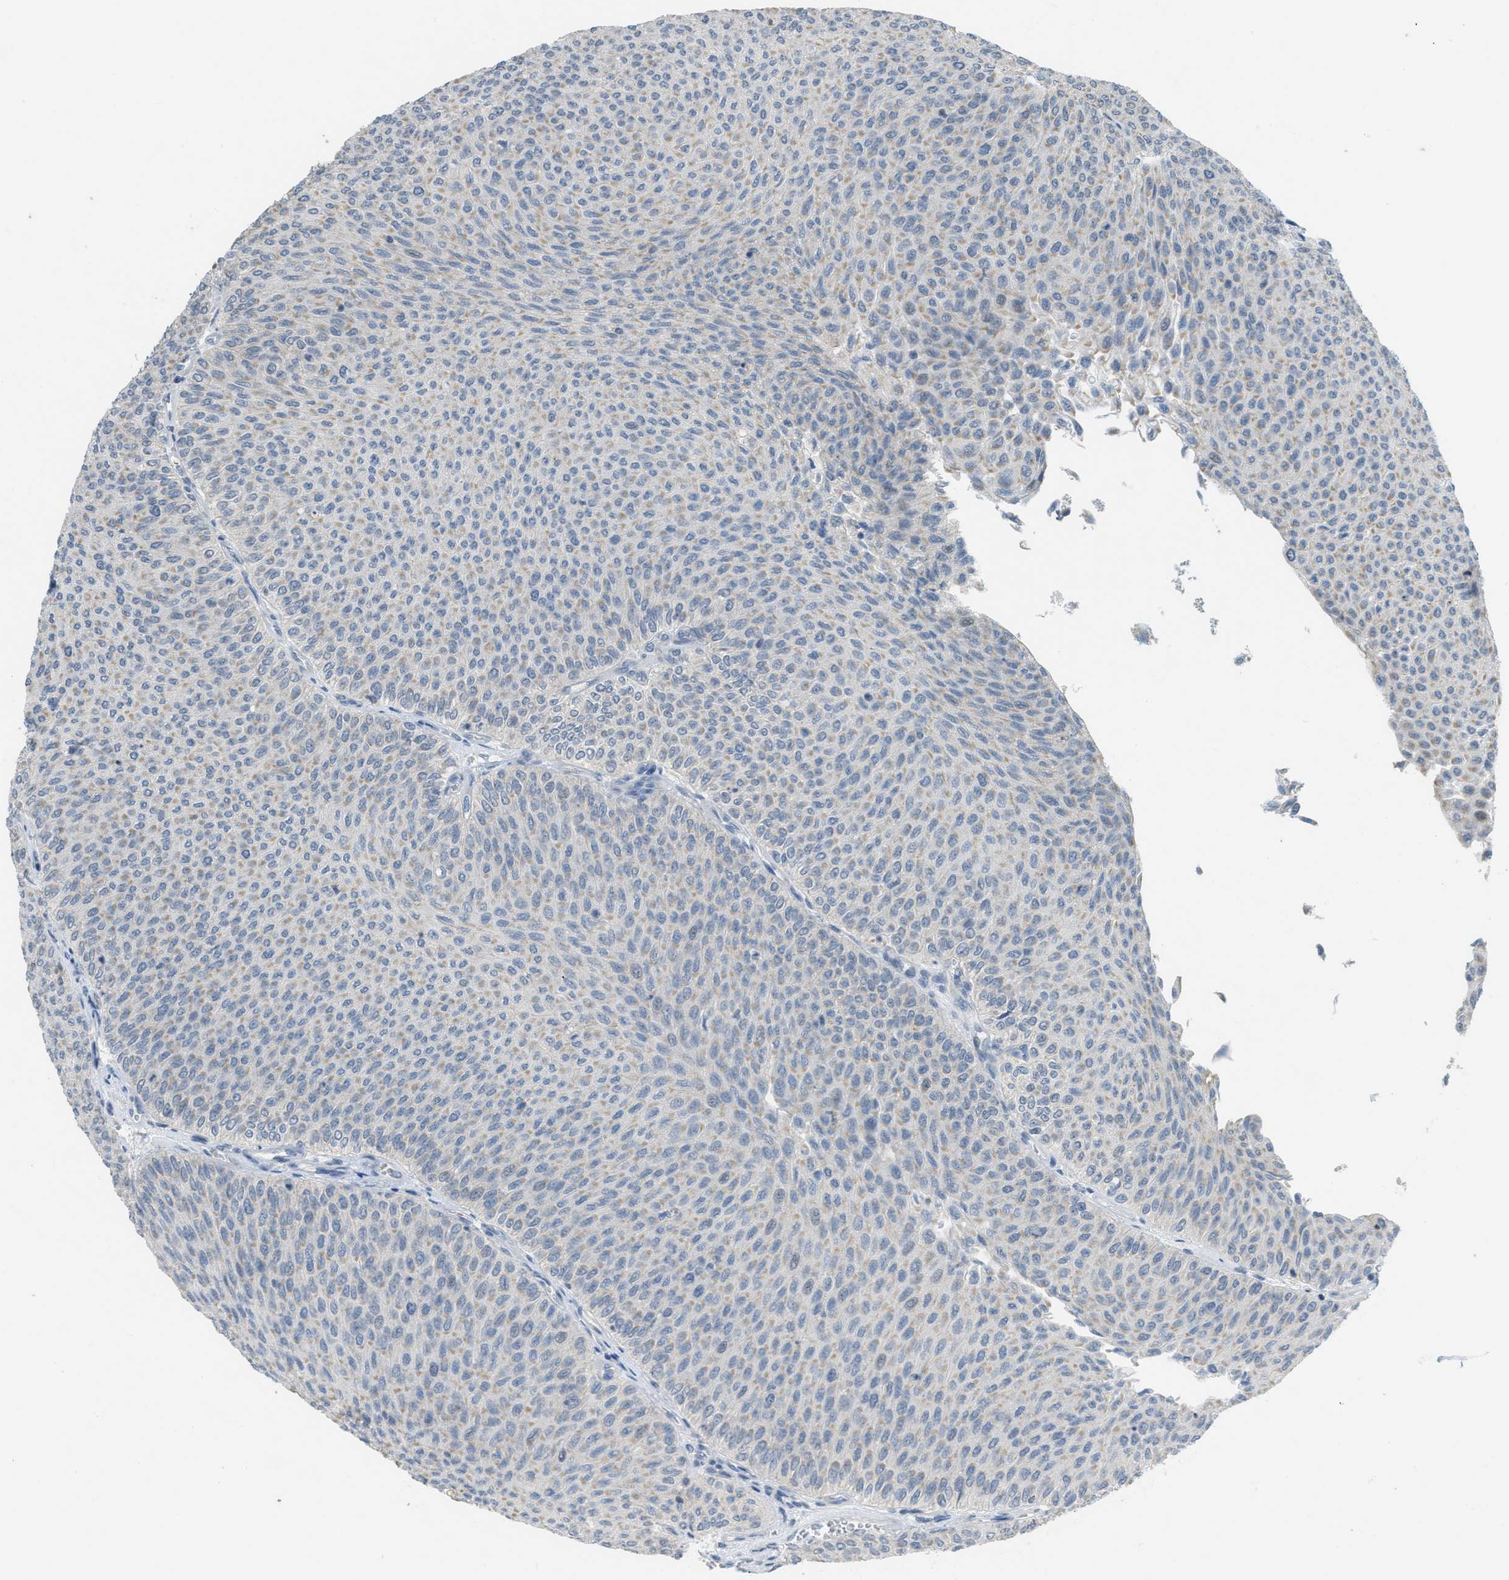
{"staining": {"intensity": "weak", "quantity": "<25%", "location": "cytoplasmic/membranous"}, "tissue": "urothelial cancer", "cell_type": "Tumor cells", "image_type": "cancer", "snomed": [{"axis": "morphology", "description": "Urothelial carcinoma, Low grade"}, {"axis": "topography", "description": "Urinary bladder"}], "caption": "Micrograph shows no protein expression in tumor cells of urothelial cancer tissue.", "gene": "TXNDC2", "patient": {"sex": "male", "age": 78}}